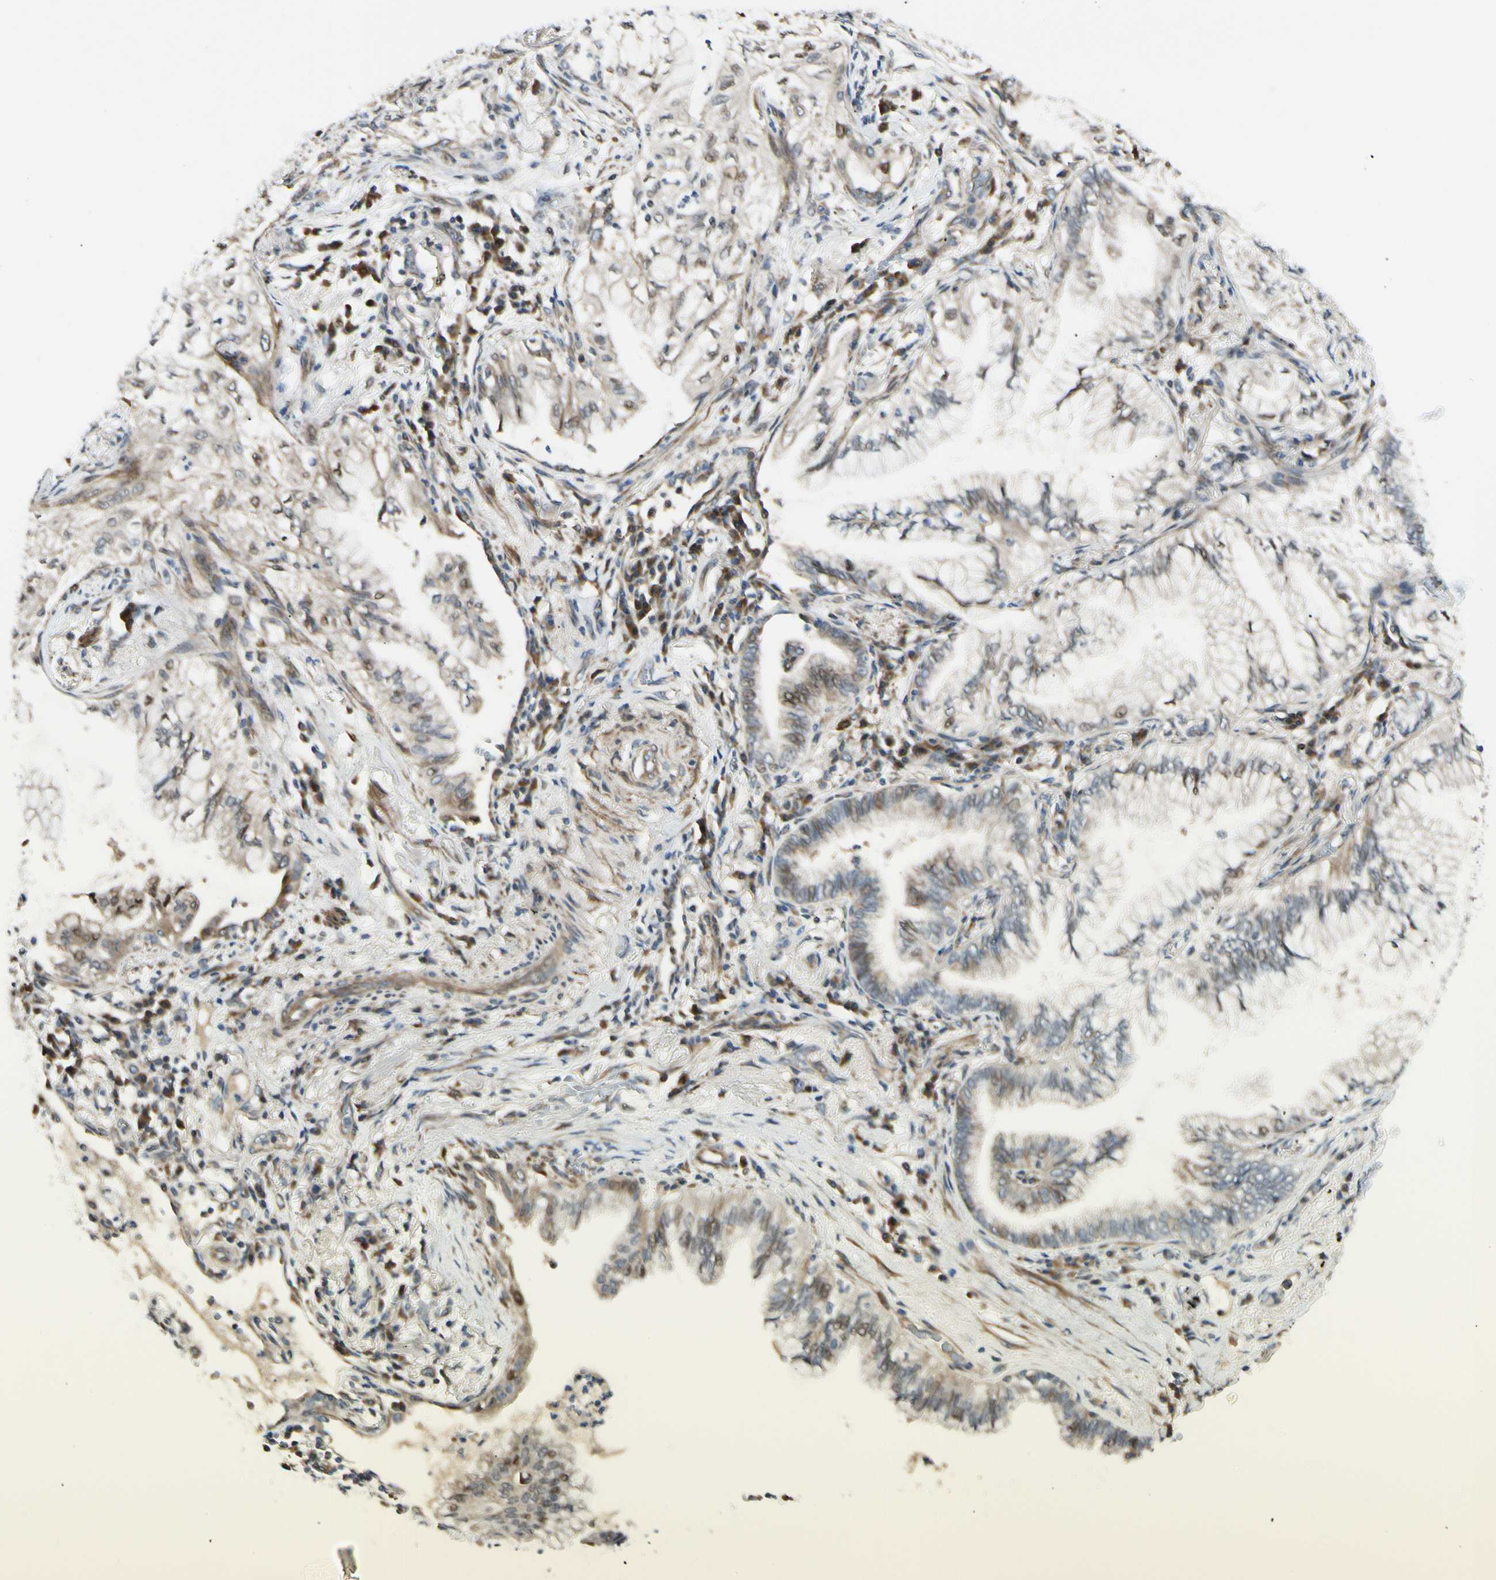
{"staining": {"intensity": "weak", "quantity": ">75%", "location": "cytoplasmic/membranous,nuclear"}, "tissue": "lung cancer", "cell_type": "Tumor cells", "image_type": "cancer", "snomed": [{"axis": "morphology", "description": "Adenocarcinoma, NOS"}, {"axis": "topography", "description": "Lung"}], "caption": "Immunohistochemistry staining of lung cancer (adenocarcinoma), which exhibits low levels of weak cytoplasmic/membranous and nuclear positivity in approximately >75% of tumor cells indicating weak cytoplasmic/membranous and nuclear protein expression. The staining was performed using DAB (3,3'-diaminobenzidine) (brown) for protein detection and nuclei were counterstained in hematoxylin (blue).", "gene": "P4HA3", "patient": {"sex": "female", "age": 70}}